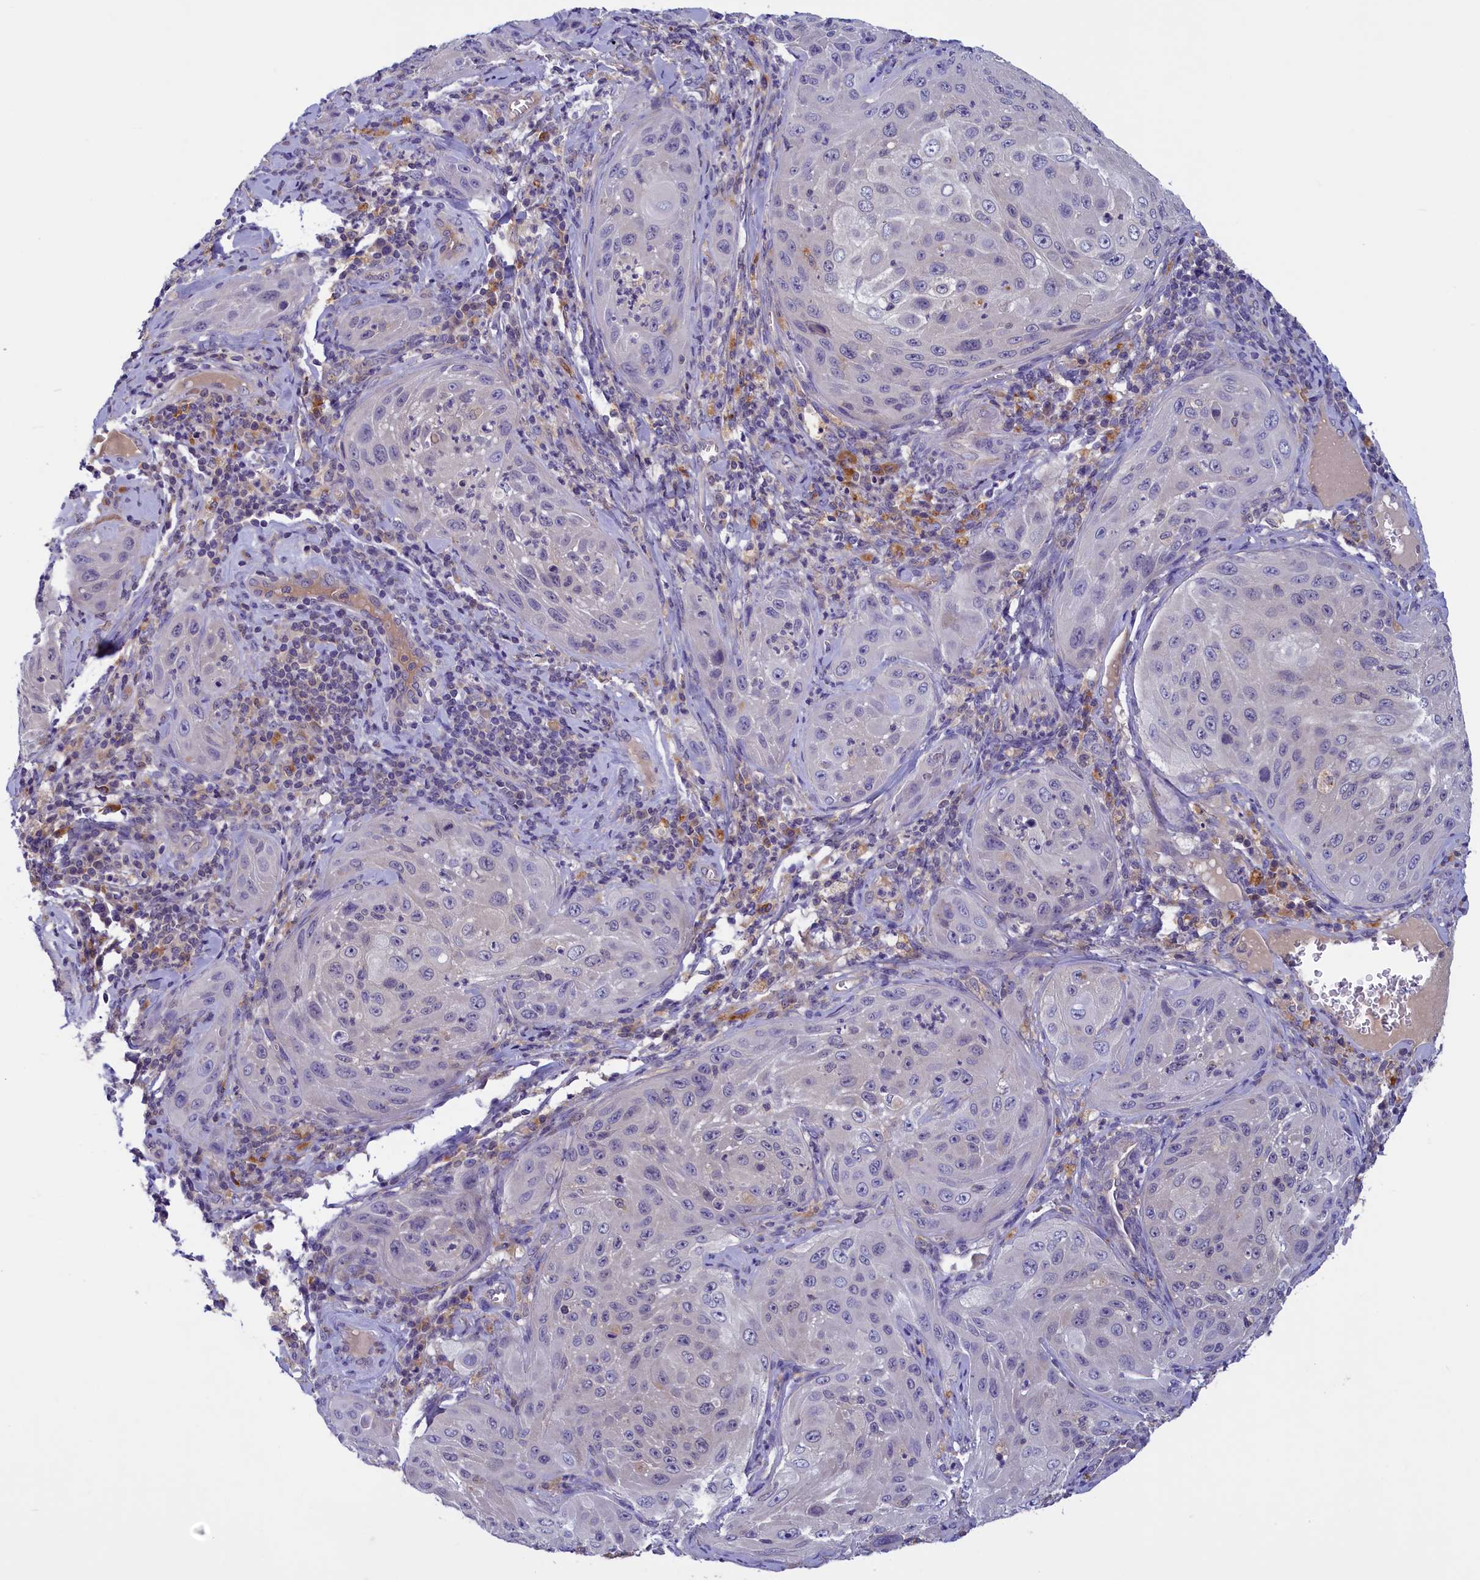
{"staining": {"intensity": "negative", "quantity": "none", "location": "none"}, "tissue": "cervical cancer", "cell_type": "Tumor cells", "image_type": "cancer", "snomed": [{"axis": "morphology", "description": "Squamous cell carcinoma, NOS"}, {"axis": "topography", "description": "Cervix"}], "caption": "DAB immunohistochemical staining of cervical squamous cell carcinoma reveals no significant positivity in tumor cells.", "gene": "NUBP1", "patient": {"sex": "female", "age": 42}}